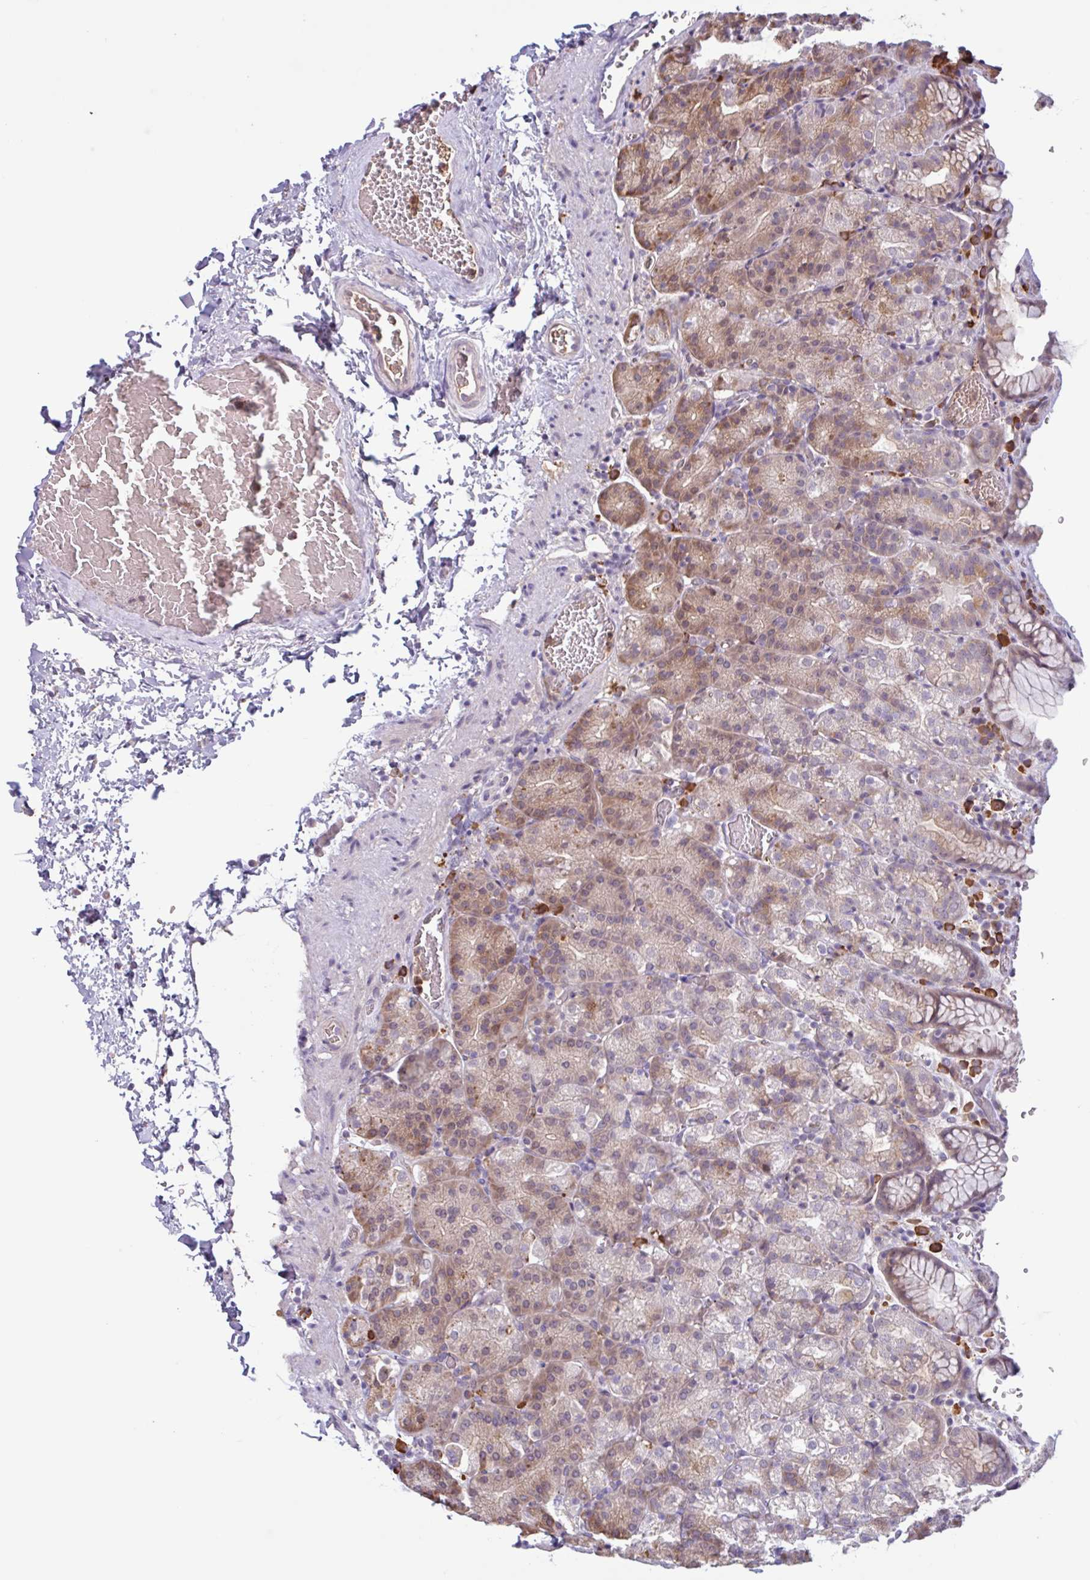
{"staining": {"intensity": "moderate", "quantity": "<25%", "location": "cytoplasmic/membranous"}, "tissue": "stomach", "cell_type": "Glandular cells", "image_type": "normal", "snomed": [{"axis": "morphology", "description": "Normal tissue, NOS"}, {"axis": "topography", "description": "Stomach, upper"}], "caption": "Protein staining by immunohistochemistry displays moderate cytoplasmic/membranous expression in about <25% of glandular cells in normal stomach.", "gene": "TAF1D", "patient": {"sex": "female", "age": 81}}